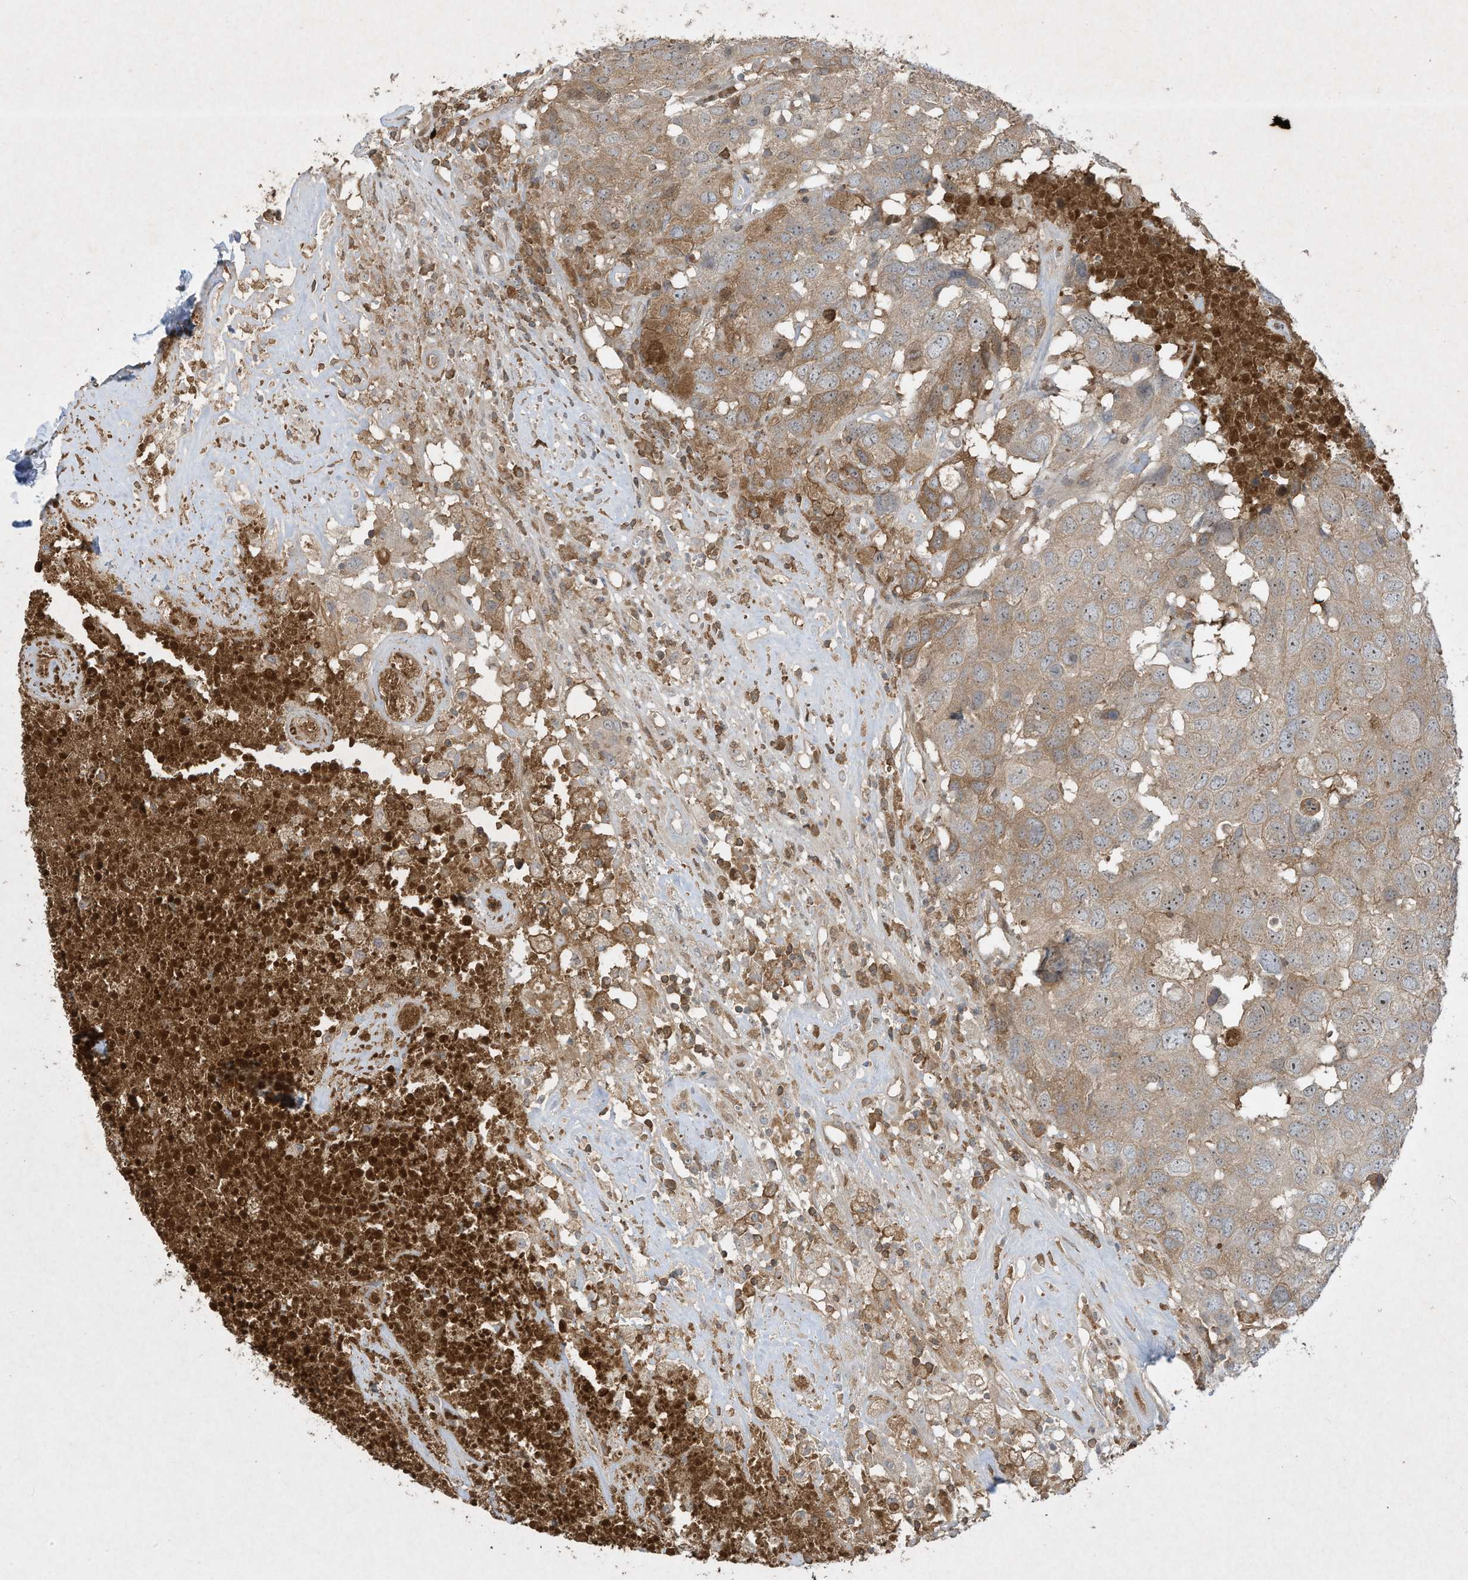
{"staining": {"intensity": "moderate", "quantity": ">75%", "location": "cytoplasmic/membranous"}, "tissue": "head and neck cancer", "cell_type": "Tumor cells", "image_type": "cancer", "snomed": [{"axis": "morphology", "description": "Squamous cell carcinoma, NOS"}, {"axis": "topography", "description": "Head-Neck"}], "caption": "About >75% of tumor cells in human squamous cell carcinoma (head and neck) show moderate cytoplasmic/membranous protein positivity as visualized by brown immunohistochemical staining.", "gene": "FETUB", "patient": {"sex": "male", "age": 66}}